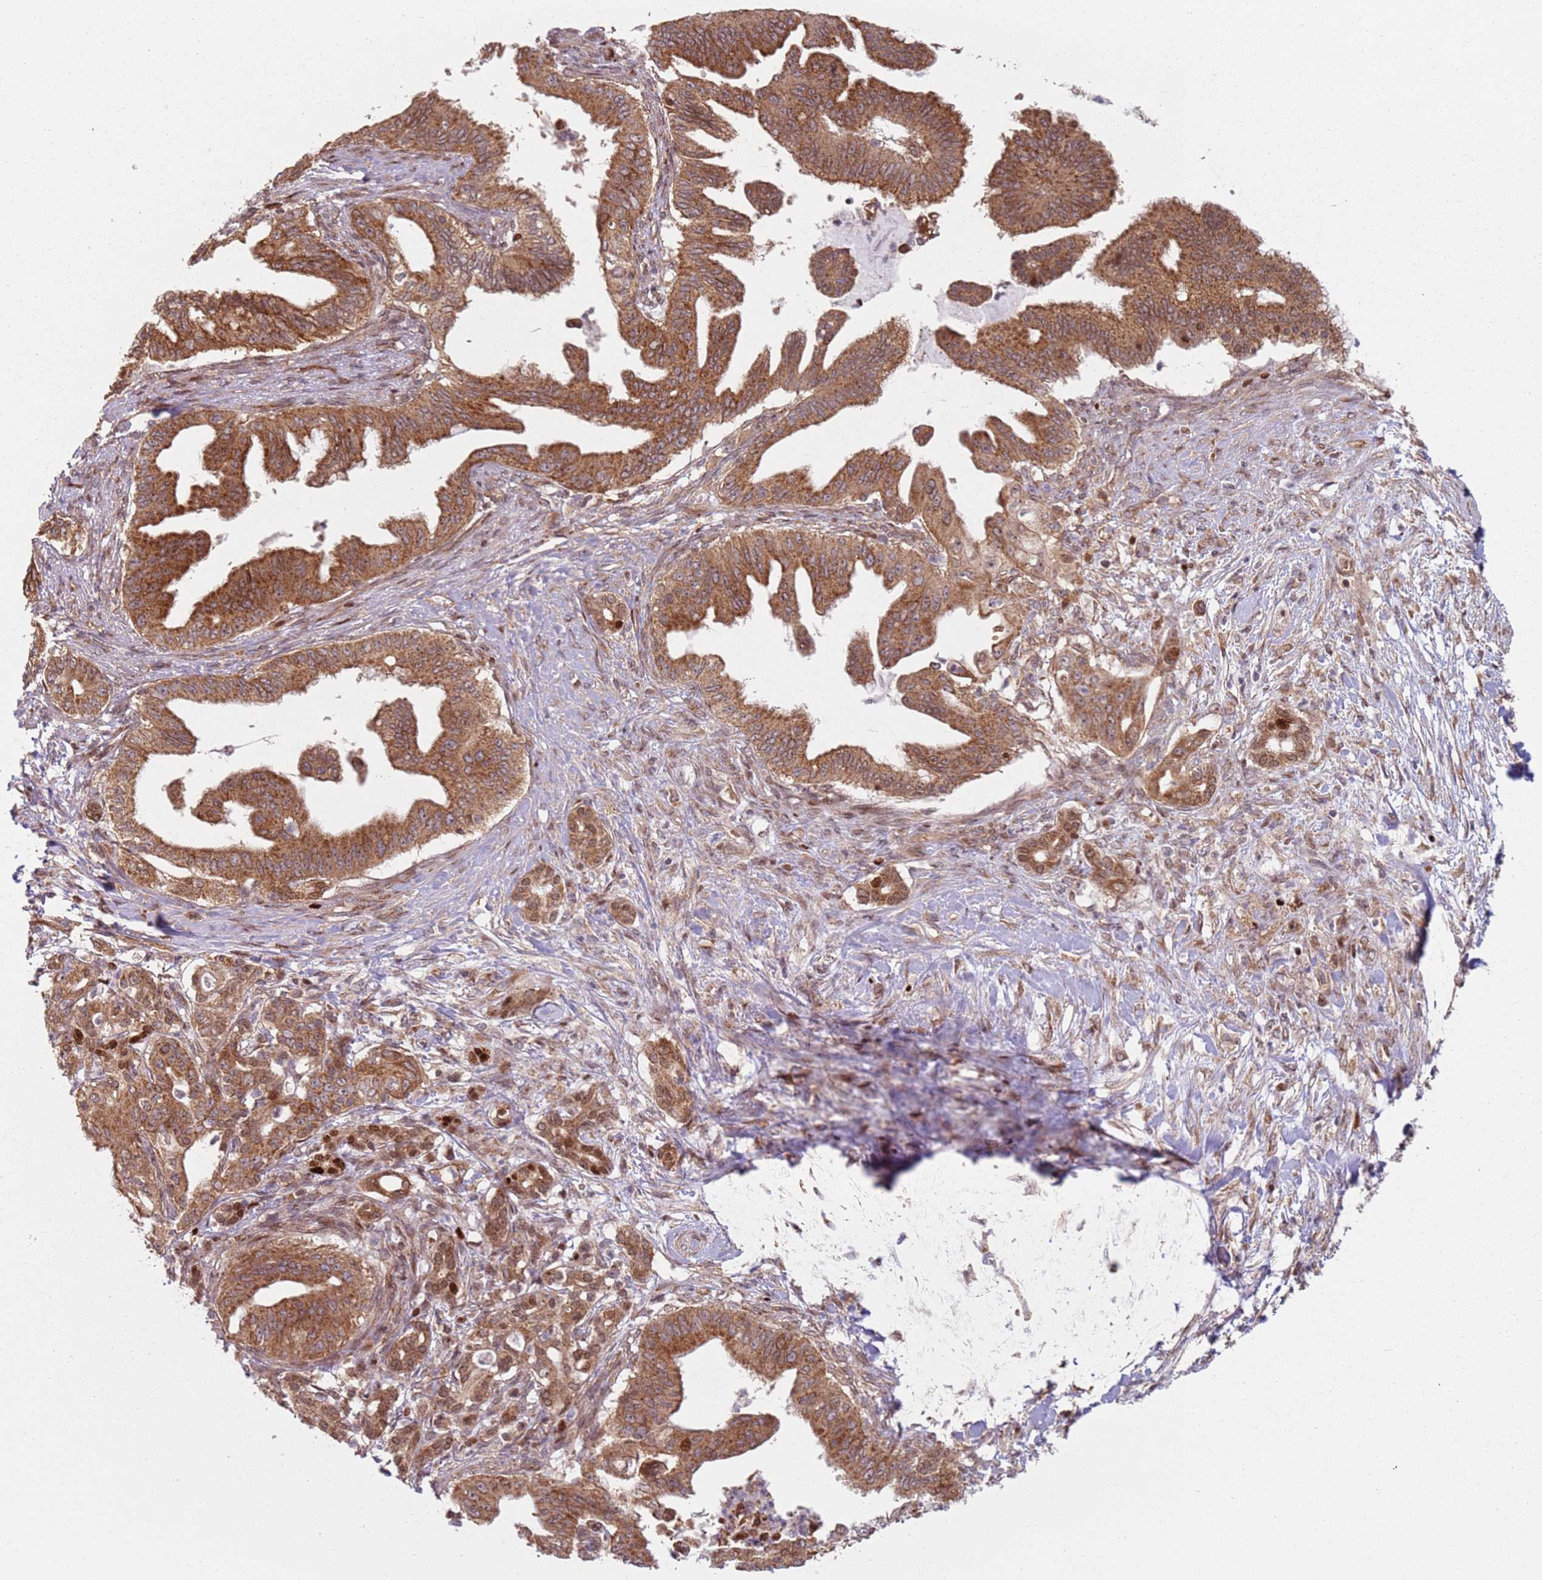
{"staining": {"intensity": "strong", "quantity": ">75%", "location": "cytoplasmic/membranous"}, "tissue": "pancreatic cancer", "cell_type": "Tumor cells", "image_type": "cancer", "snomed": [{"axis": "morphology", "description": "Adenocarcinoma, NOS"}, {"axis": "topography", "description": "Pancreas"}], "caption": "Approximately >75% of tumor cells in human pancreatic cancer (adenocarcinoma) reveal strong cytoplasmic/membranous protein positivity as visualized by brown immunohistochemical staining.", "gene": "HNRNPLL", "patient": {"sex": "male", "age": 58}}